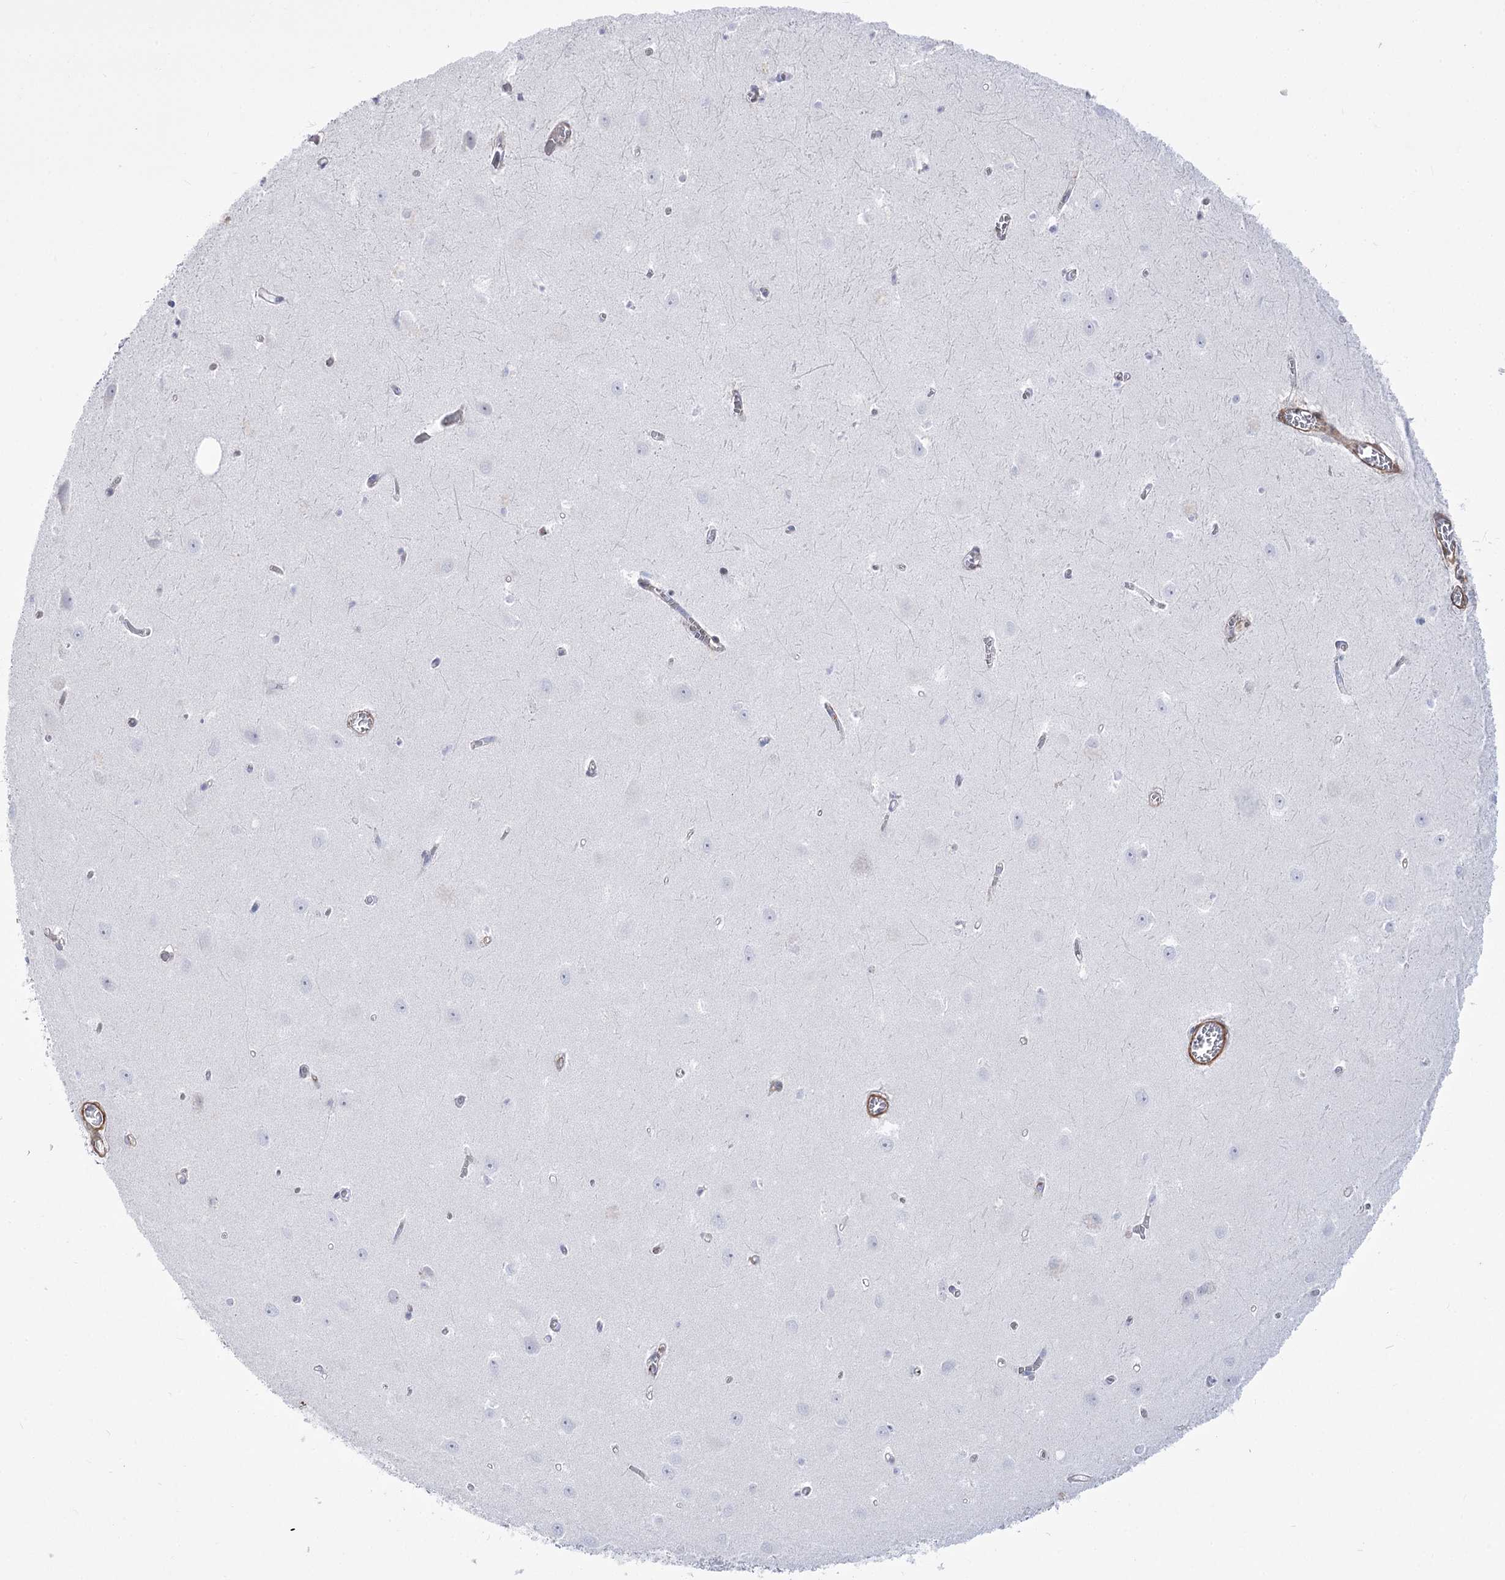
{"staining": {"intensity": "negative", "quantity": "none", "location": "none"}, "tissue": "hippocampus", "cell_type": "Glial cells", "image_type": "normal", "snomed": [{"axis": "morphology", "description": "Normal tissue, NOS"}, {"axis": "topography", "description": "Hippocampus"}], "caption": "IHC image of unremarkable hippocampus: human hippocampus stained with DAB (3,3'-diaminobenzidine) reveals no significant protein positivity in glial cells.", "gene": "ANKRD23", "patient": {"sex": "female", "age": 64}}